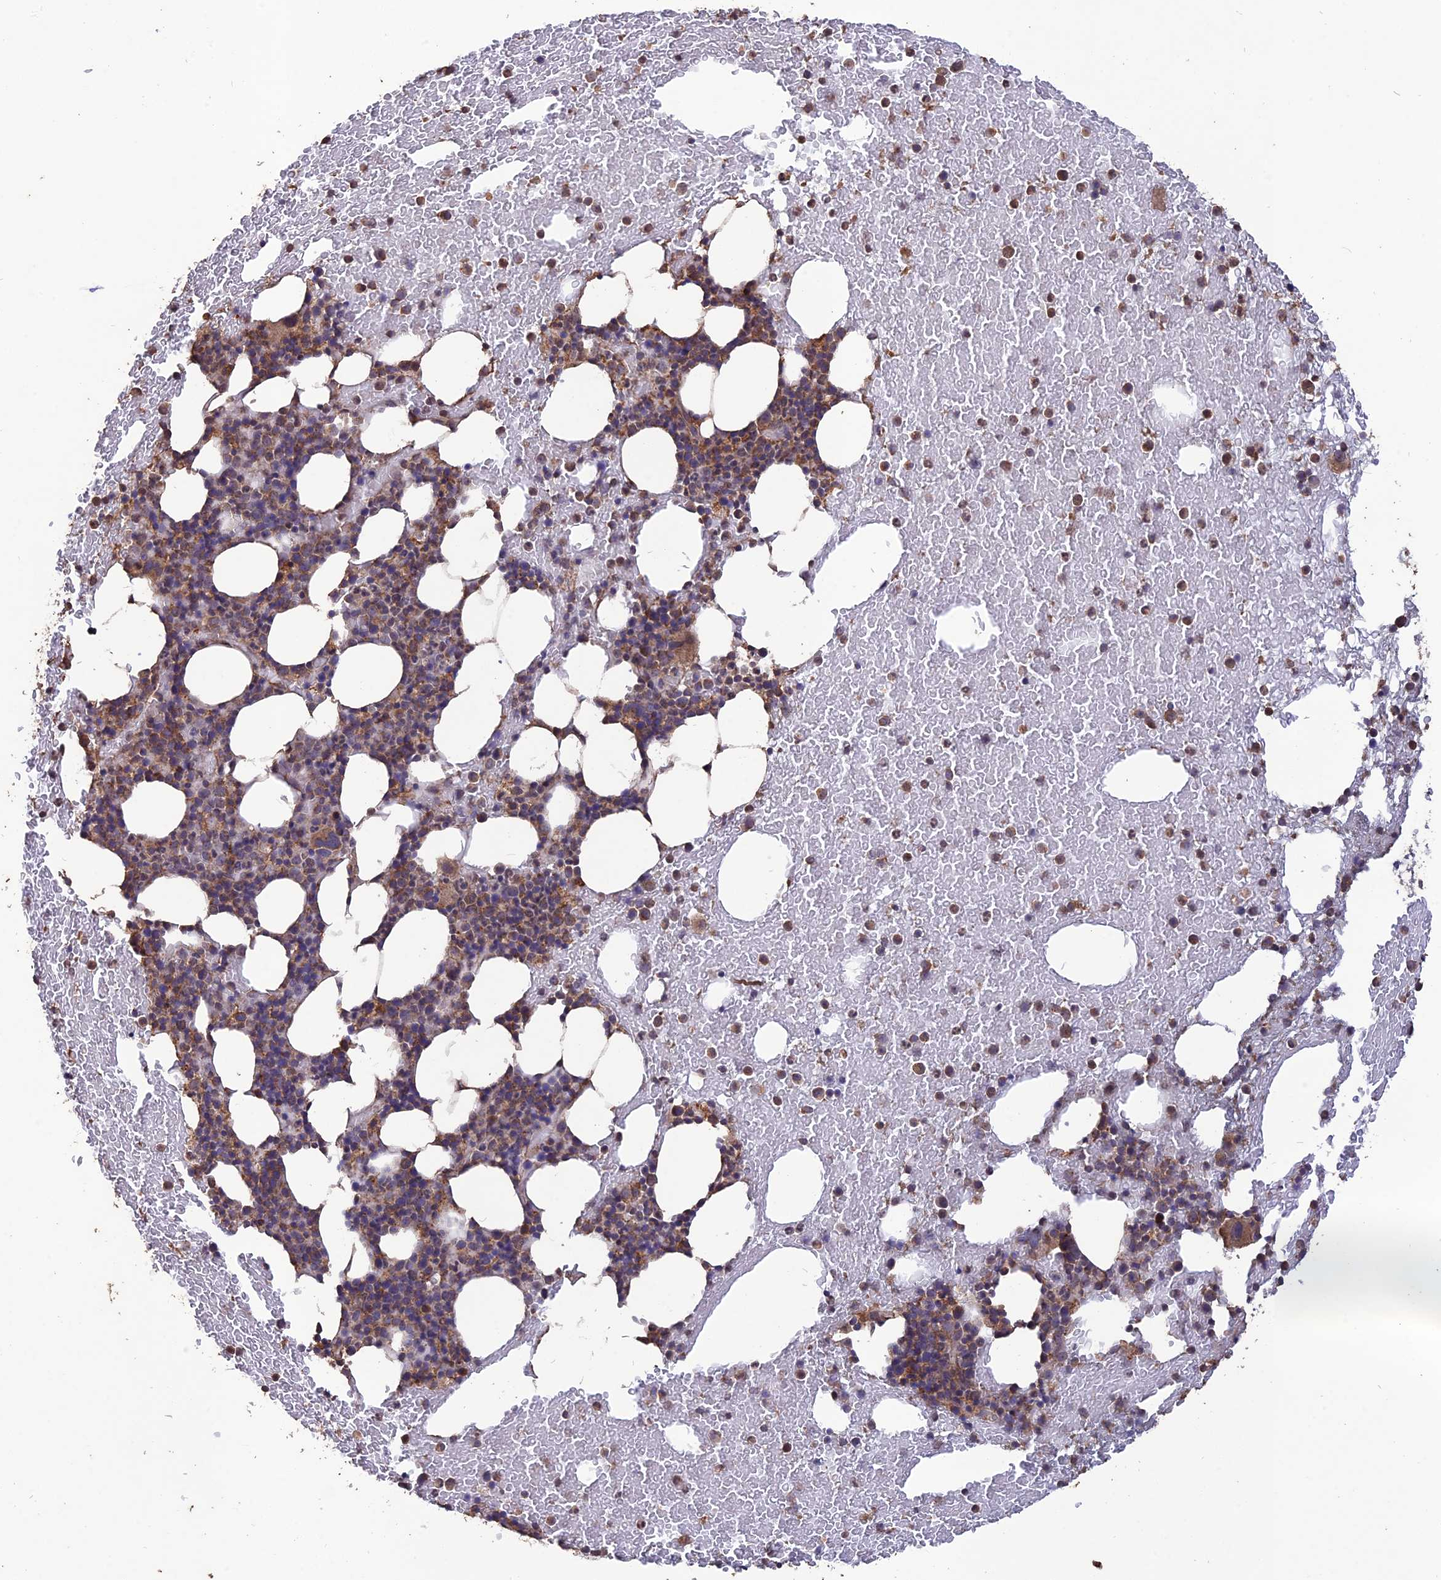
{"staining": {"intensity": "moderate", "quantity": "25%-75%", "location": "cytoplasmic/membranous"}, "tissue": "bone marrow", "cell_type": "Hematopoietic cells", "image_type": "normal", "snomed": [{"axis": "morphology", "description": "Normal tissue, NOS"}, {"axis": "topography", "description": "Bone marrow"}], "caption": "Protein staining of benign bone marrow displays moderate cytoplasmic/membranous positivity in about 25%-75% of hematopoietic cells.", "gene": "LAYN", "patient": {"sex": "male", "age": 57}}